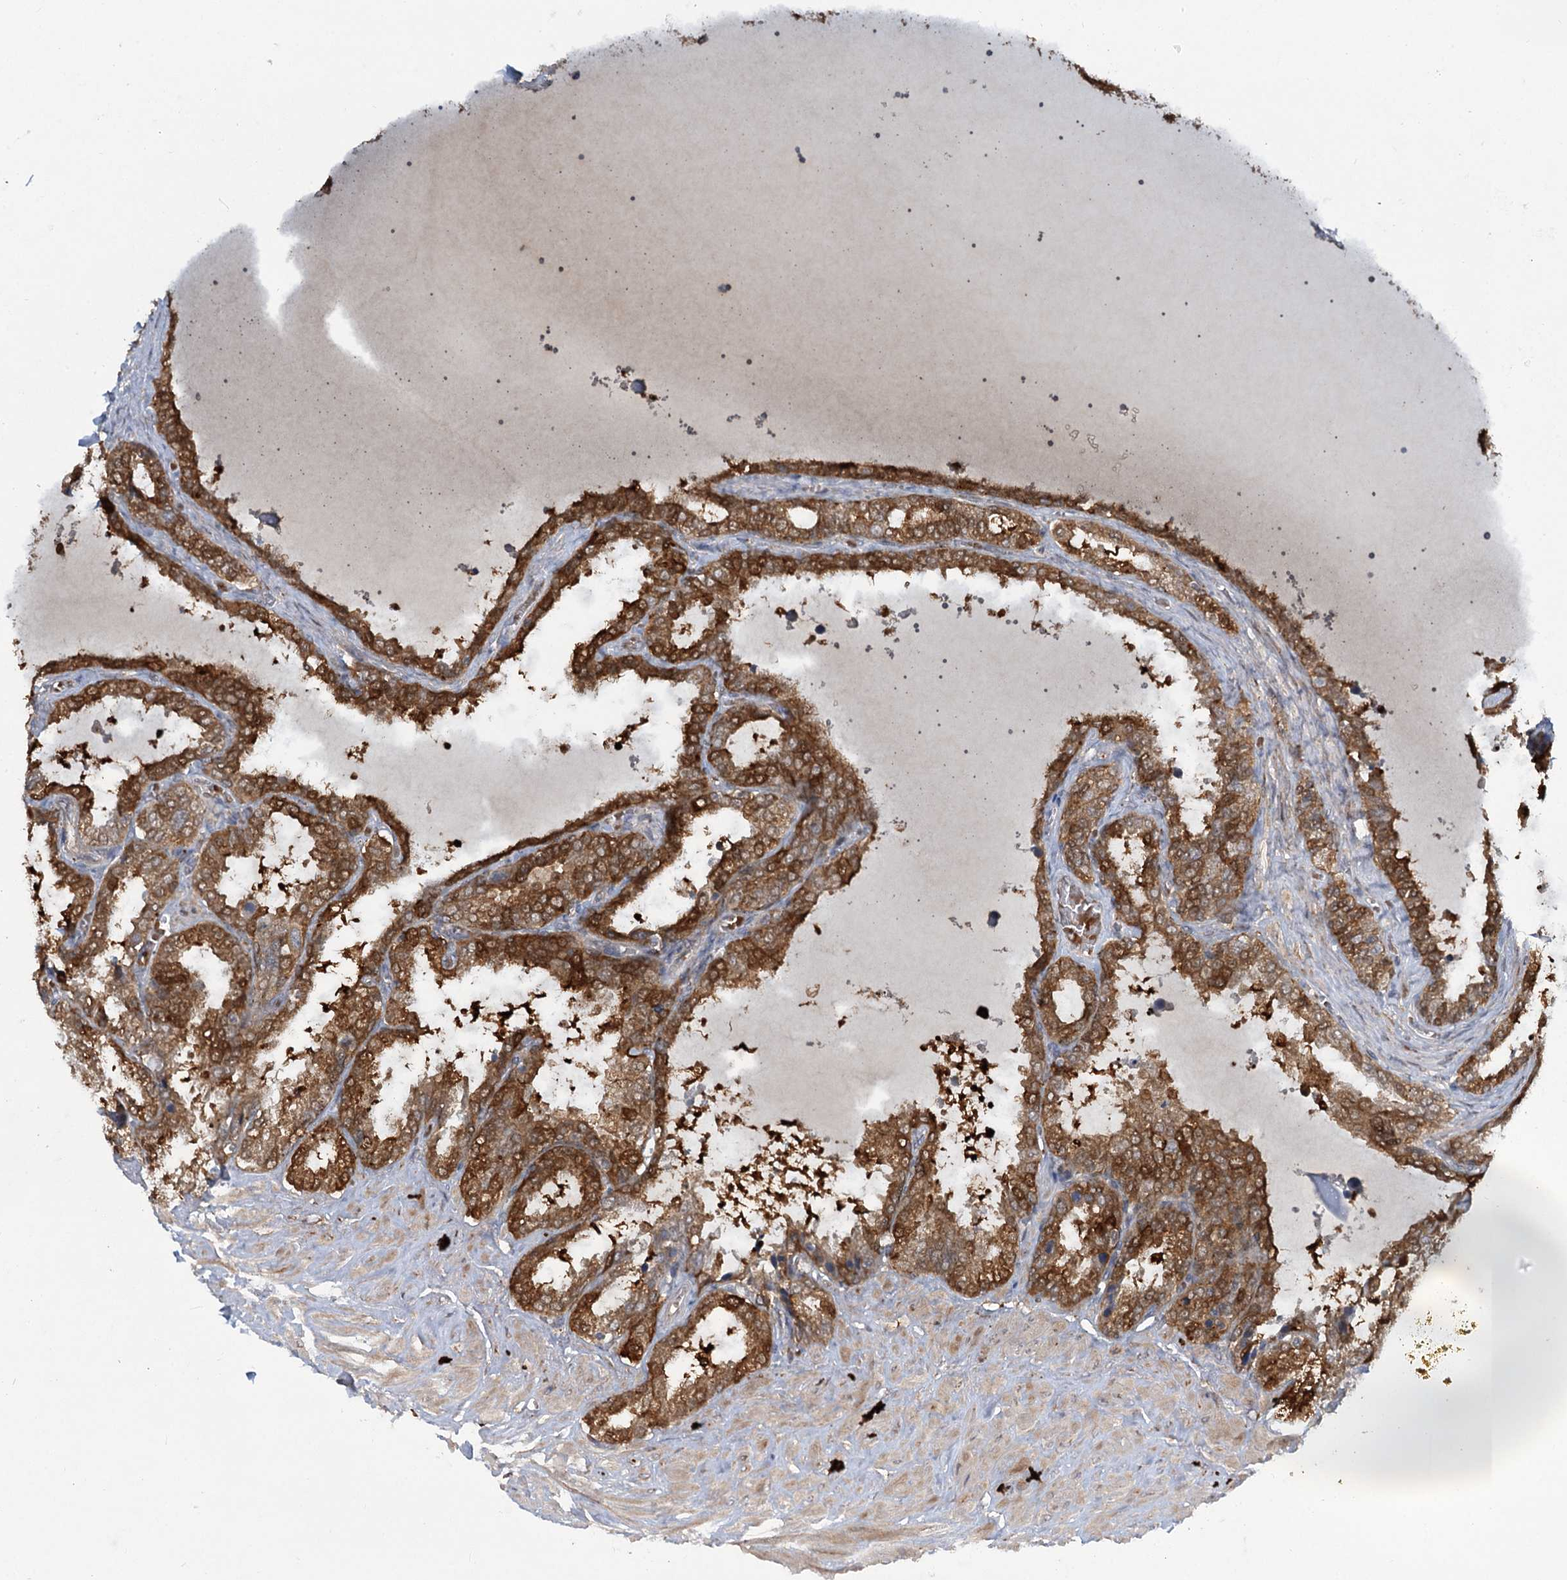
{"staining": {"intensity": "strong", "quantity": ">75%", "location": "cytoplasmic/membranous"}, "tissue": "seminal vesicle", "cell_type": "Glandular cells", "image_type": "normal", "snomed": [{"axis": "morphology", "description": "Normal tissue, NOS"}, {"axis": "topography", "description": "Seminal veicle"}], "caption": "Glandular cells display high levels of strong cytoplasmic/membranous positivity in approximately >75% of cells in unremarkable human seminal vesicle. Nuclei are stained in blue.", "gene": "PYROXD2", "patient": {"sex": "male", "age": 46}}